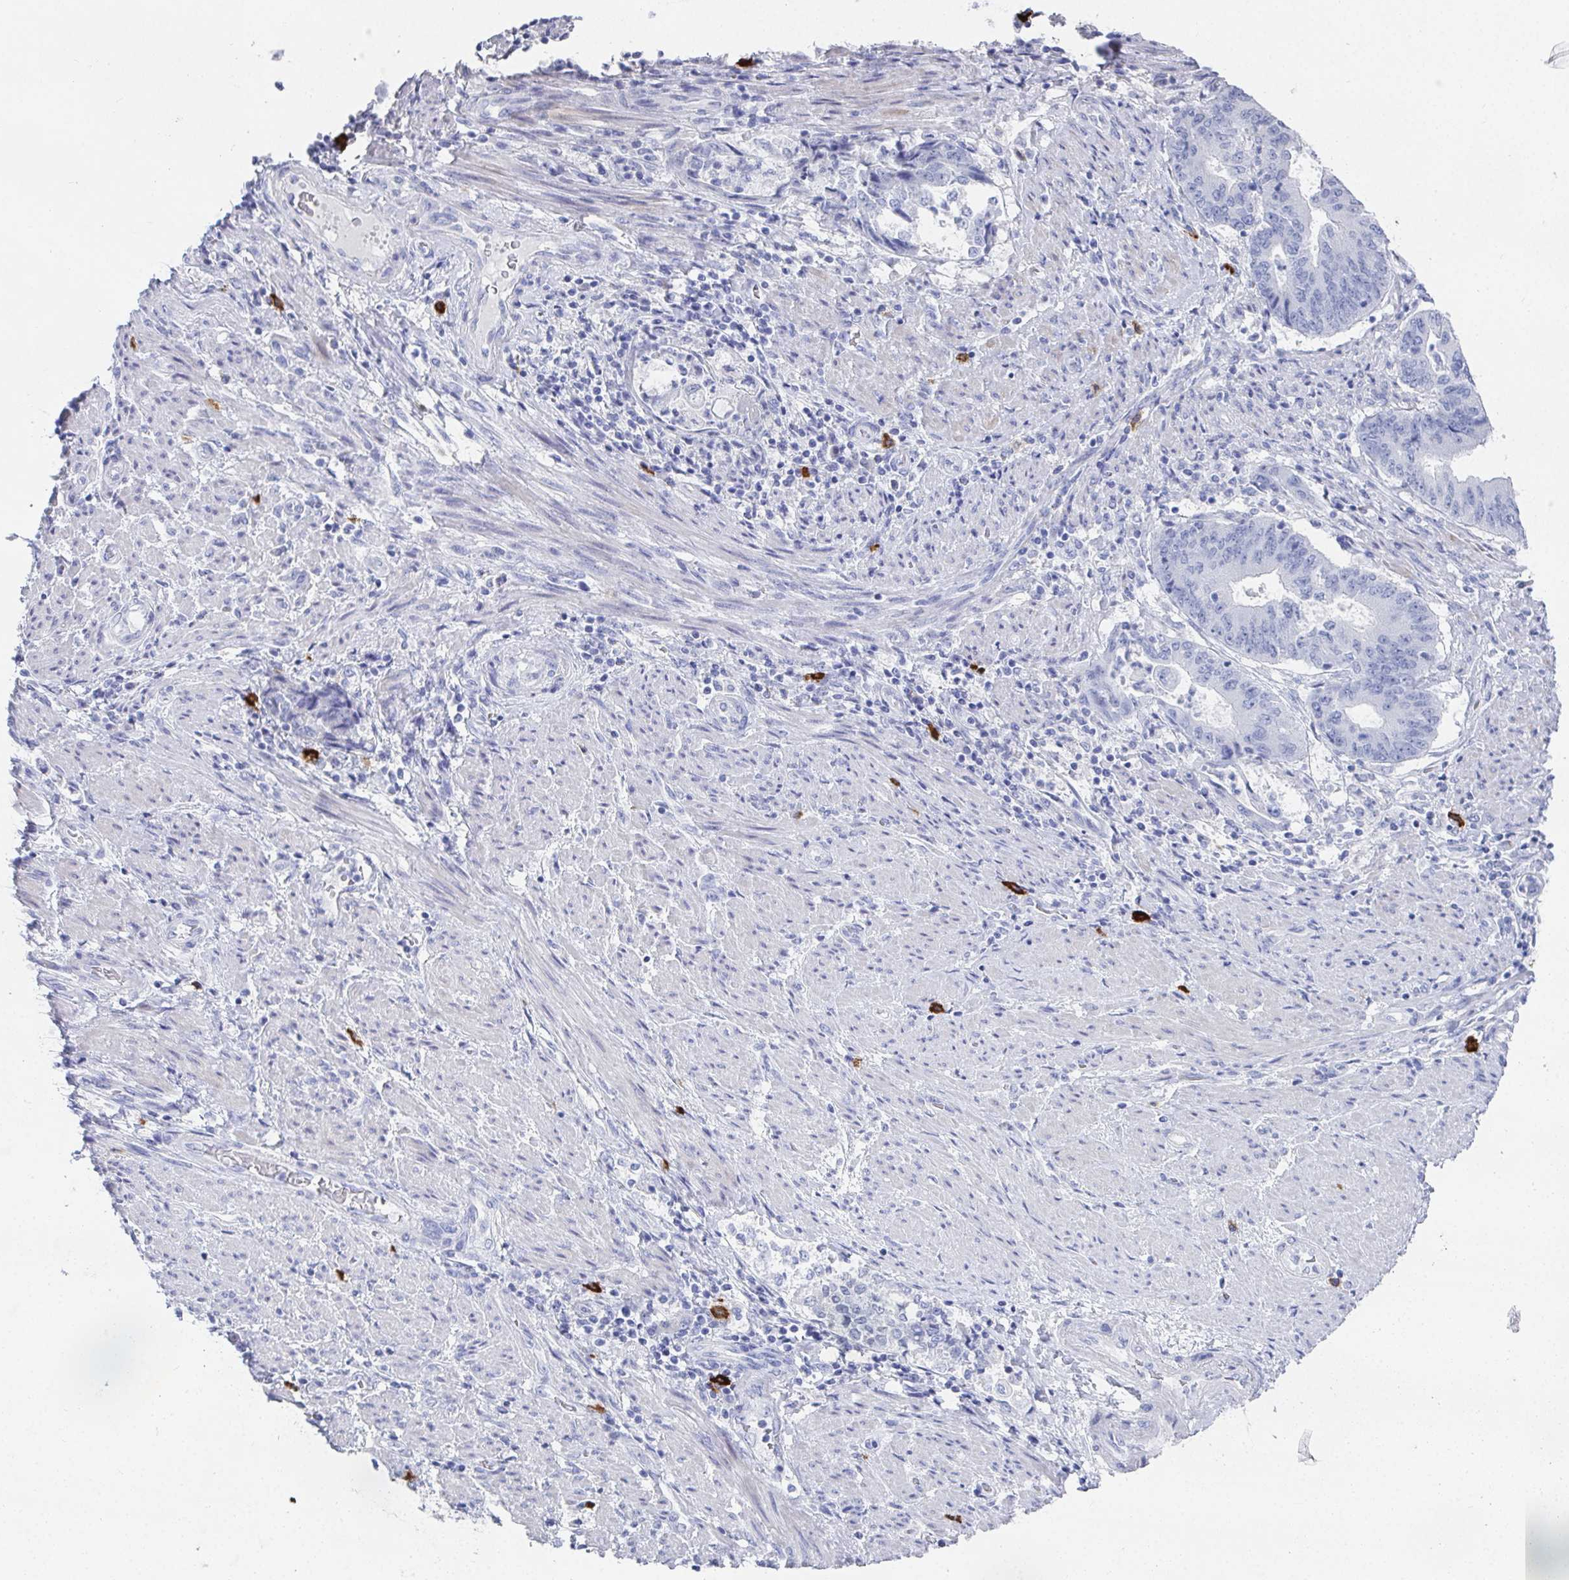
{"staining": {"intensity": "negative", "quantity": "none", "location": "none"}, "tissue": "endometrial cancer", "cell_type": "Tumor cells", "image_type": "cancer", "snomed": [{"axis": "morphology", "description": "Adenocarcinoma, NOS"}, {"axis": "topography", "description": "Endometrium"}], "caption": "Adenocarcinoma (endometrial) was stained to show a protein in brown. There is no significant staining in tumor cells.", "gene": "GRIA1", "patient": {"sex": "female", "age": 65}}